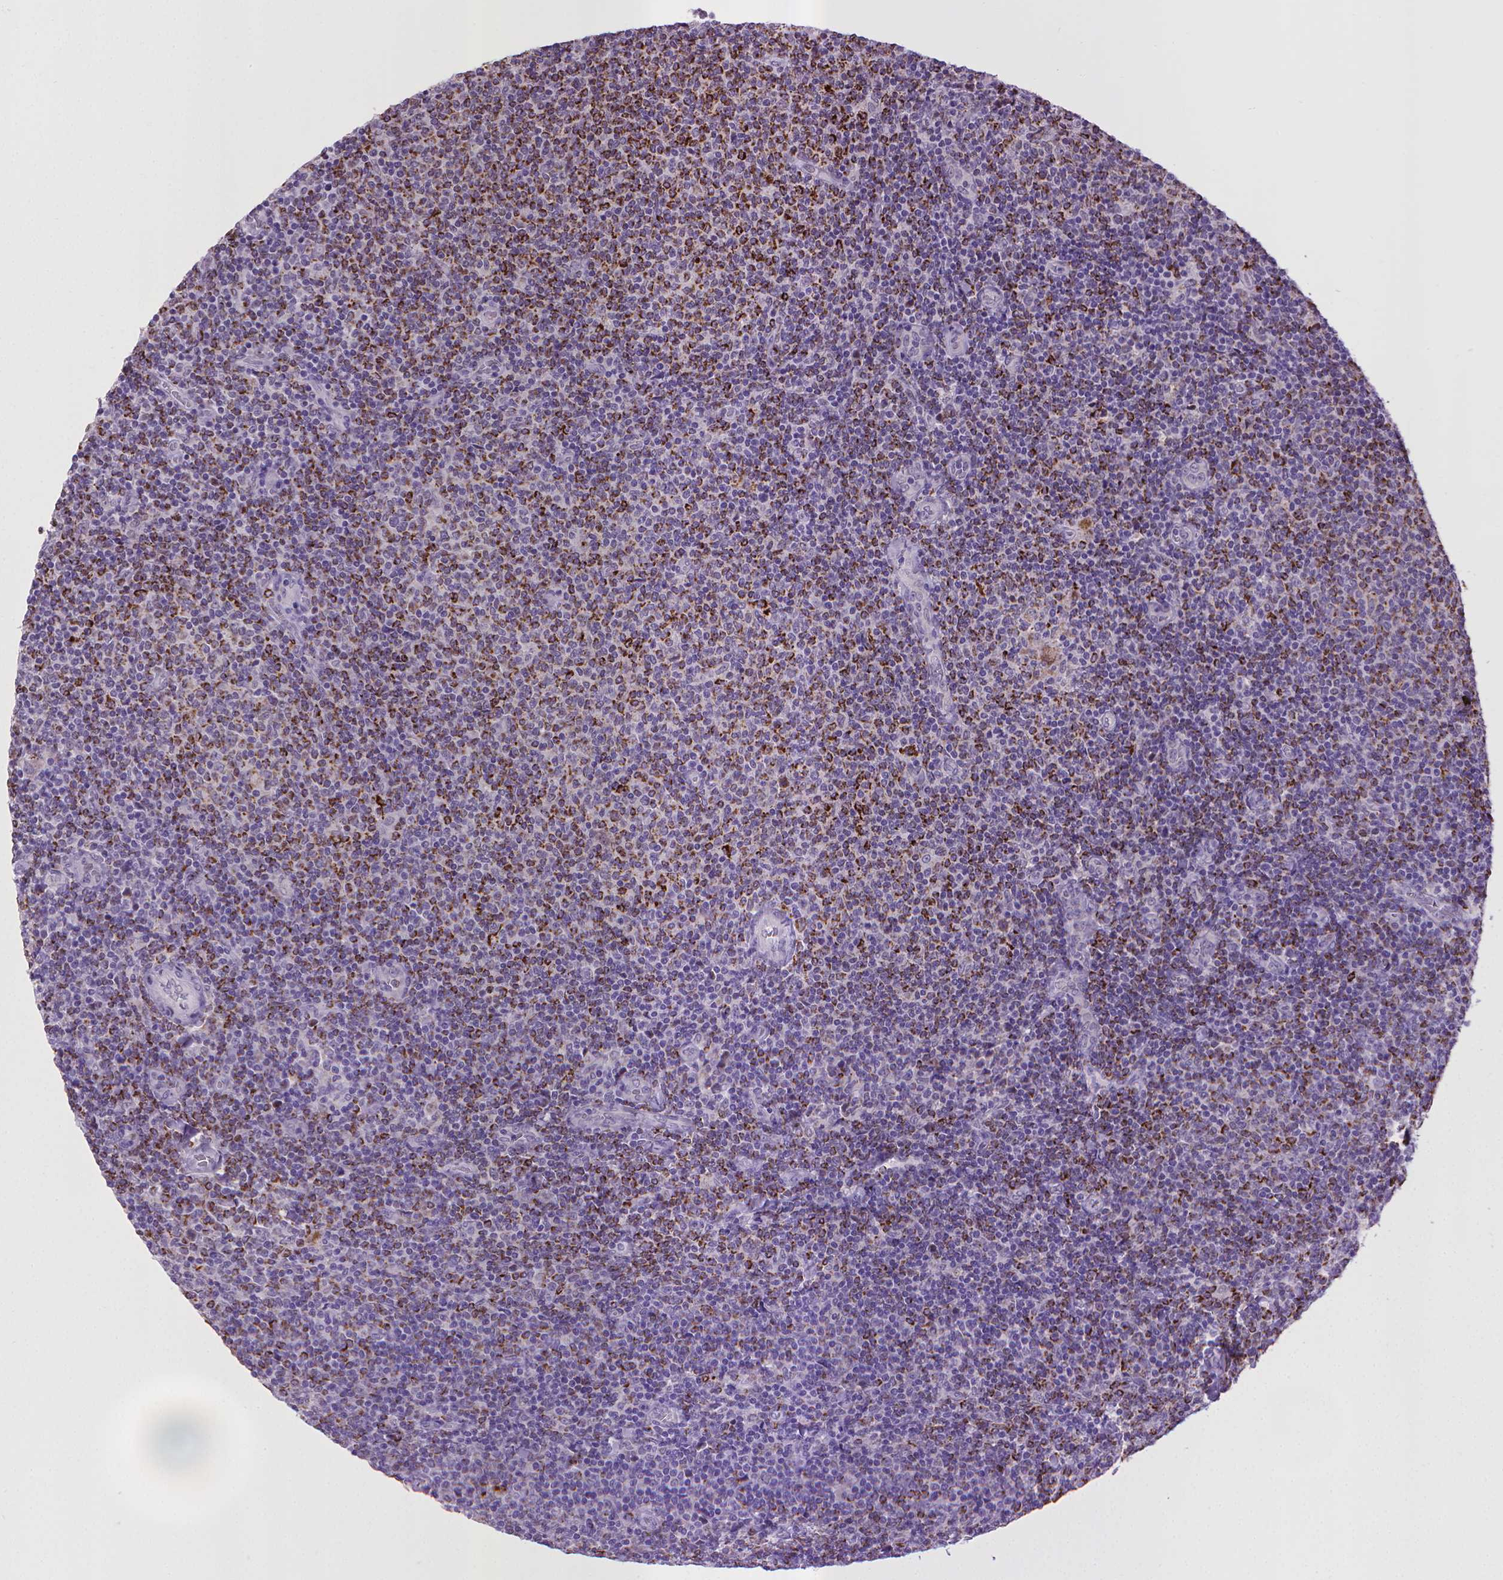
{"staining": {"intensity": "strong", "quantity": ">75%", "location": "cytoplasmic/membranous"}, "tissue": "lymphoma", "cell_type": "Tumor cells", "image_type": "cancer", "snomed": [{"axis": "morphology", "description": "Malignant lymphoma, non-Hodgkin's type, Low grade"}, {"axis": "topography", "description": "Lymph node"}], "caption": "Immunohistochemical staining of human low-grade malignant lymphoma, non-Hodgkin's type demonstrates high levels of strong cytoplasmic/membranous staining in about >75% of tumor cells. (DAB (3,3'-diaminobenzidine) IHC with brightfield microscopy, high magnification).", "gene": "KMO", "patient": {"sex": "male", "age": 52}}